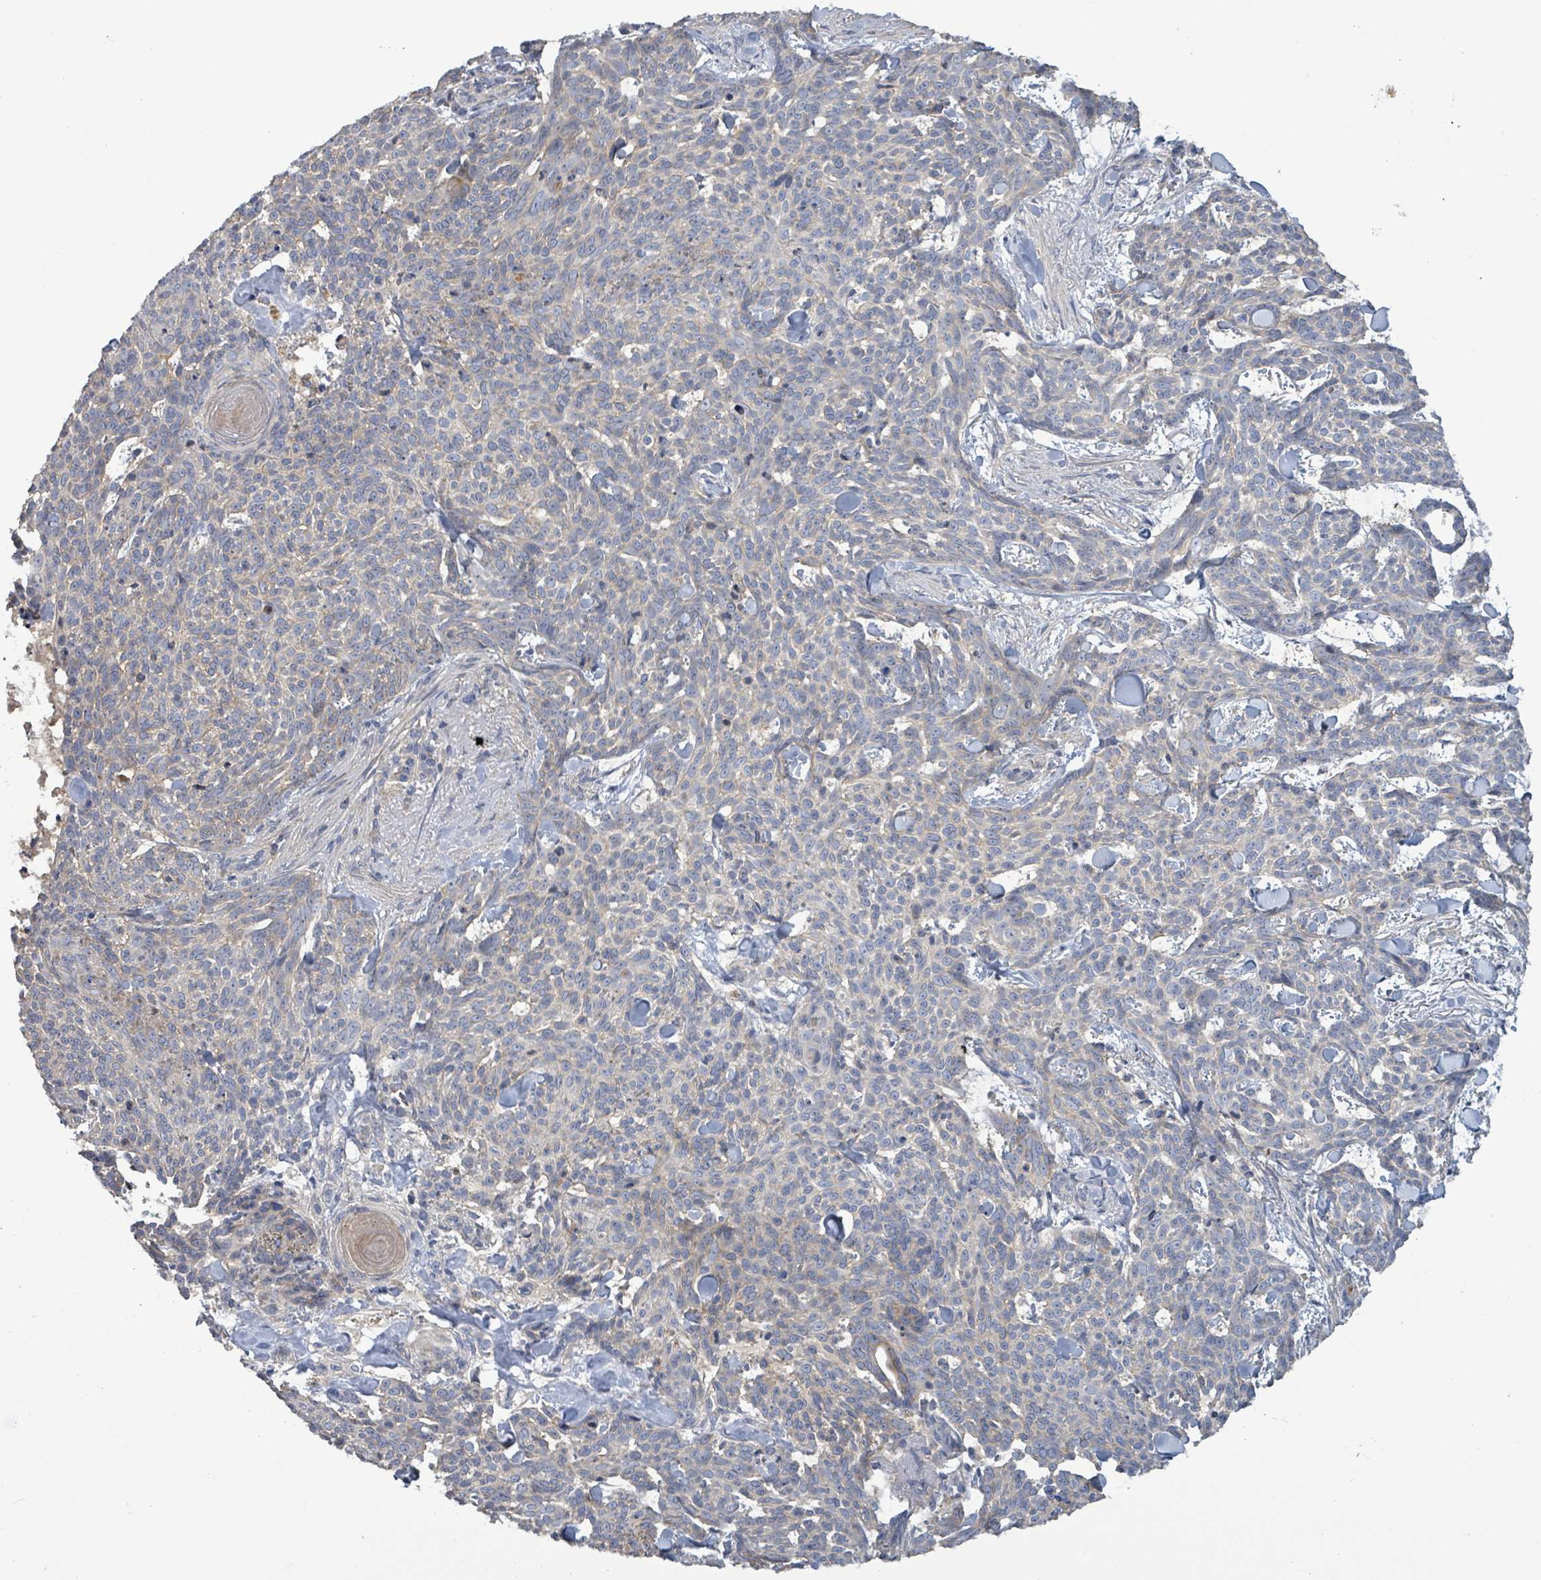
{"staining": {"intensity": "weak", "quantity": "<25%", "location": "cytoplasmic/membranous"}, "tissue": "skin cancer", "cell_type": "Tumor cells", "image_type": "cancer", "snomed": [{"axis": "morphology", "description": "Basal cell carcinoma"}, {"axis": "topography", "description": "Skin"}], "caption": "The histopathology image shows no significant positivity in tumor cells of basal cell carcinoma (skin).", "gene": "KRAS", "patient": {"sex": "female", "age": 93}}